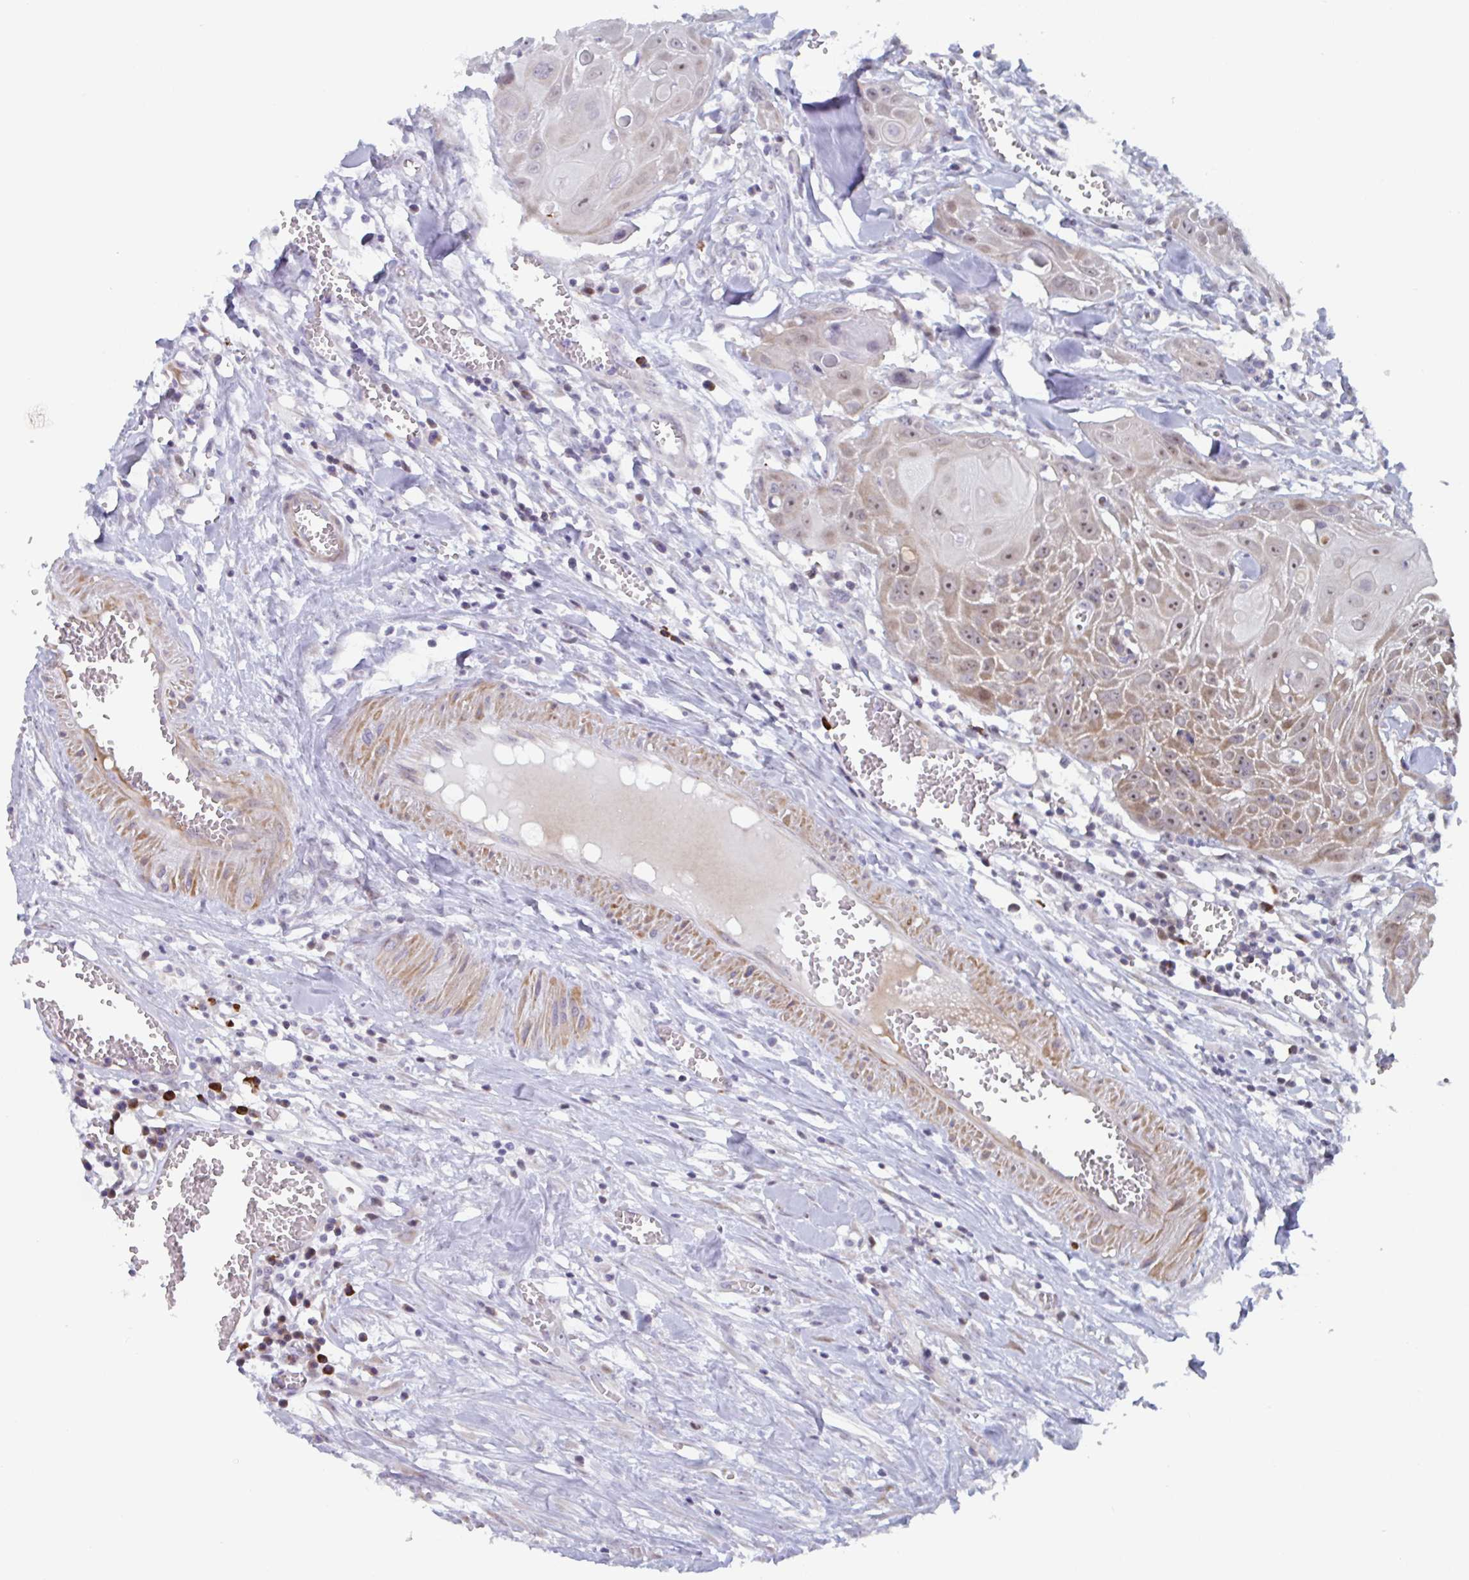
{"staining": {"intensity": "moderate", "quantity": "<25%", "location": "cytoplasmic/membranous,nuclear"}, "tissue": "head and neck cancer", "cell_type": "Tumor cells", "image_type": "cancer", "snomed": [{"axis": "morphology", "description": "Squamous cell carcinoma, NOS"}, {"axis": "topography", "description": "Lymph node"}, {"axis": "topography", "description": "Salivary gland"}, {"axis": "topography", "description": "Head-Neck"}], "caption": "A brown stain shows moderate cytoplasmic/membranous and nuclear positivity of a protein in head and neck squamous cell carcinoma tumor cells.", "gene": "DUXA", "patient": {"sex": "female", "age": 74}}